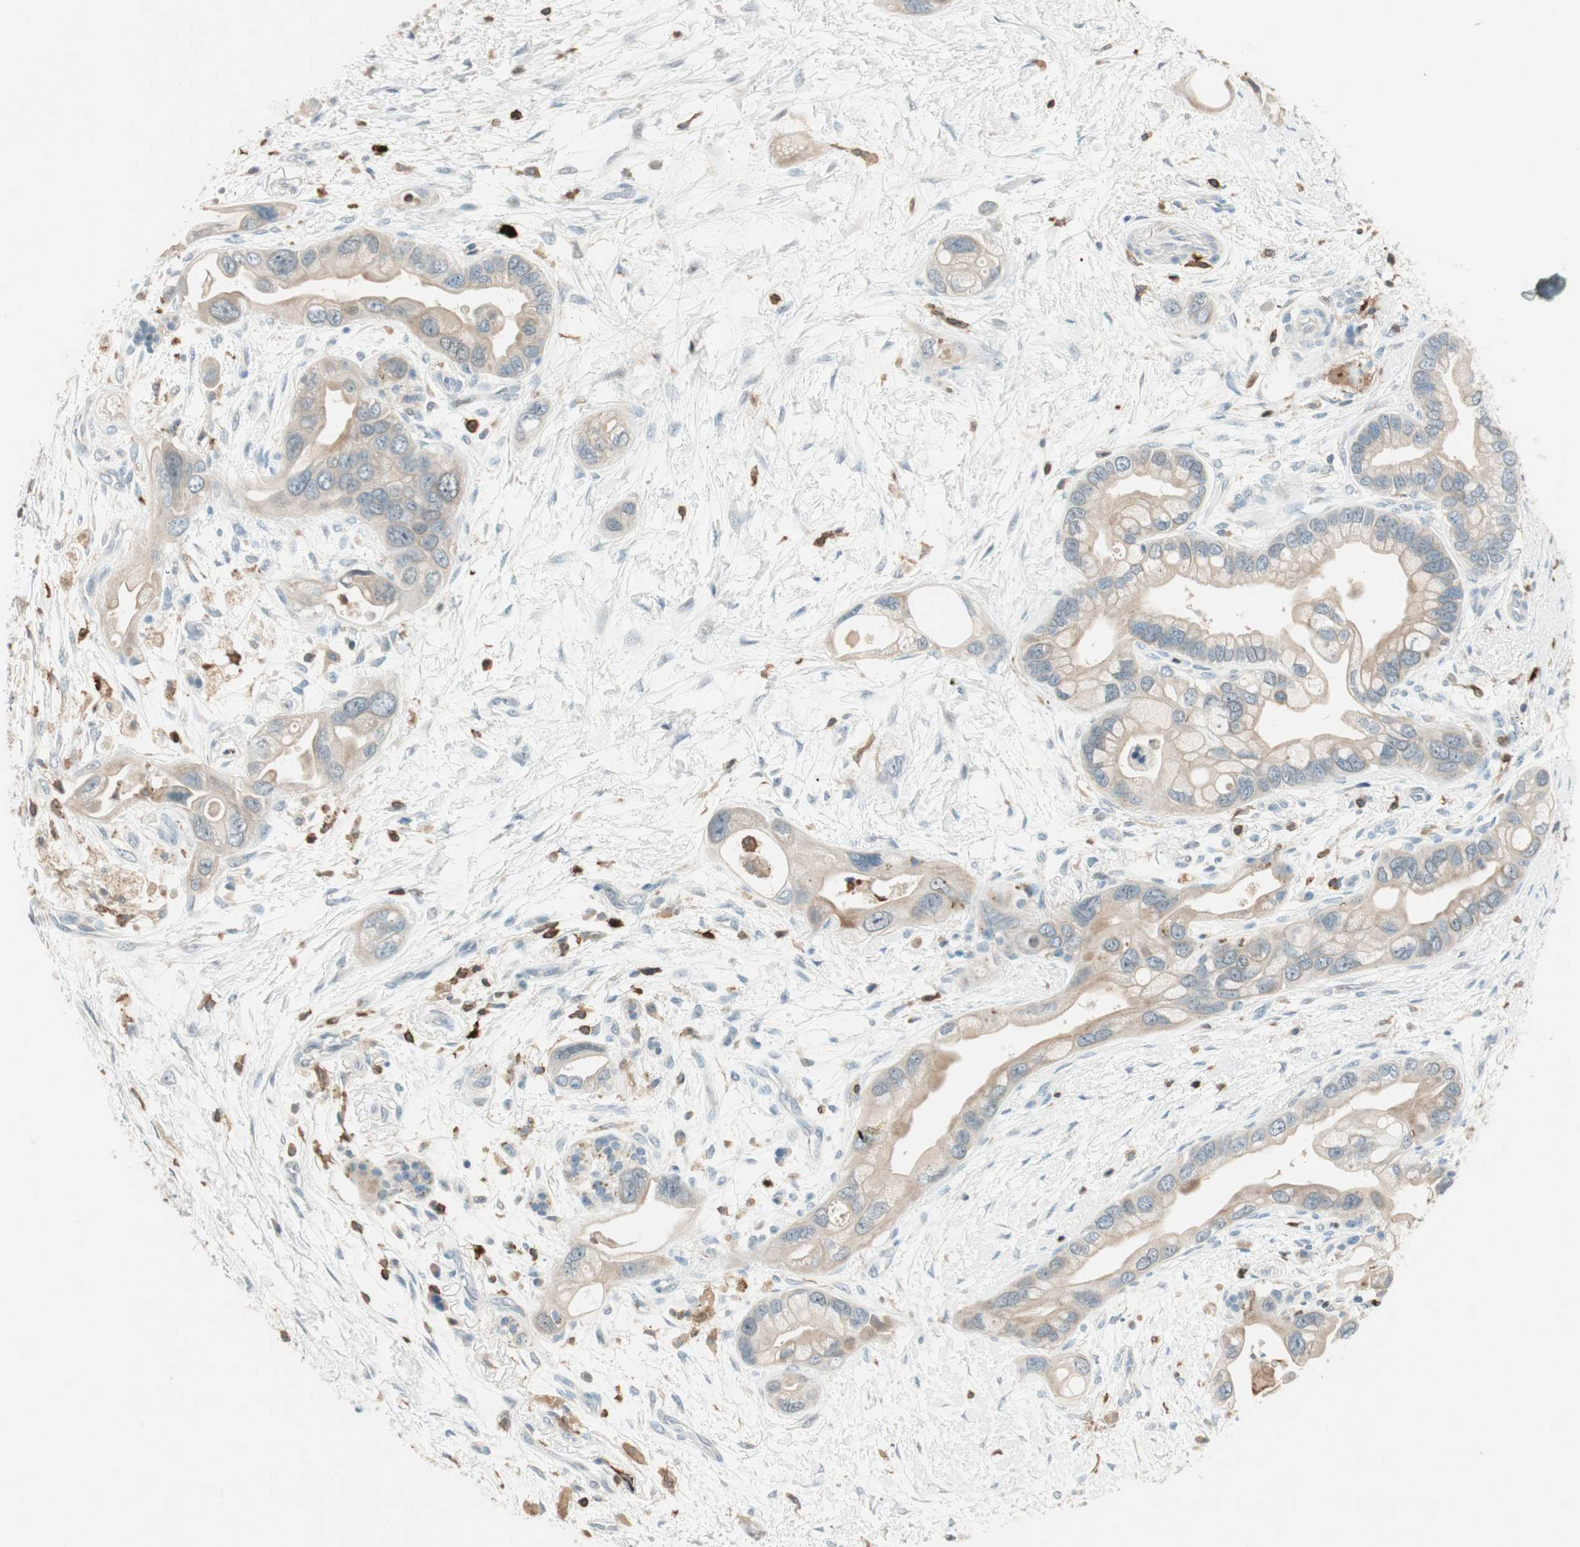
{"staining": {"intensity": "weak", "quantity": ">75%", "location": "cytoplasmic/membranous"}, "tissue": "pancreatic cancer", "cell_type": "Tumor cells", "image_type": "cancer", "snomed": [{"axis": "morphology", "description": "Adenocarcinoma, NOS"}, {"axis": "topography", "description": "Pancreas"}], "caption": "High-magnification brightfield microscopy of pancreatic cancer (adenocarcinoma) stained with DAB (brown) and counterstained with hematoxylin (blue). tumor cells exhibit weak cytoplasmic/membranous expression is seen in about>75% of cells.", "gene": "HPGD", "patient": {"sex": "female", "age": 77}}